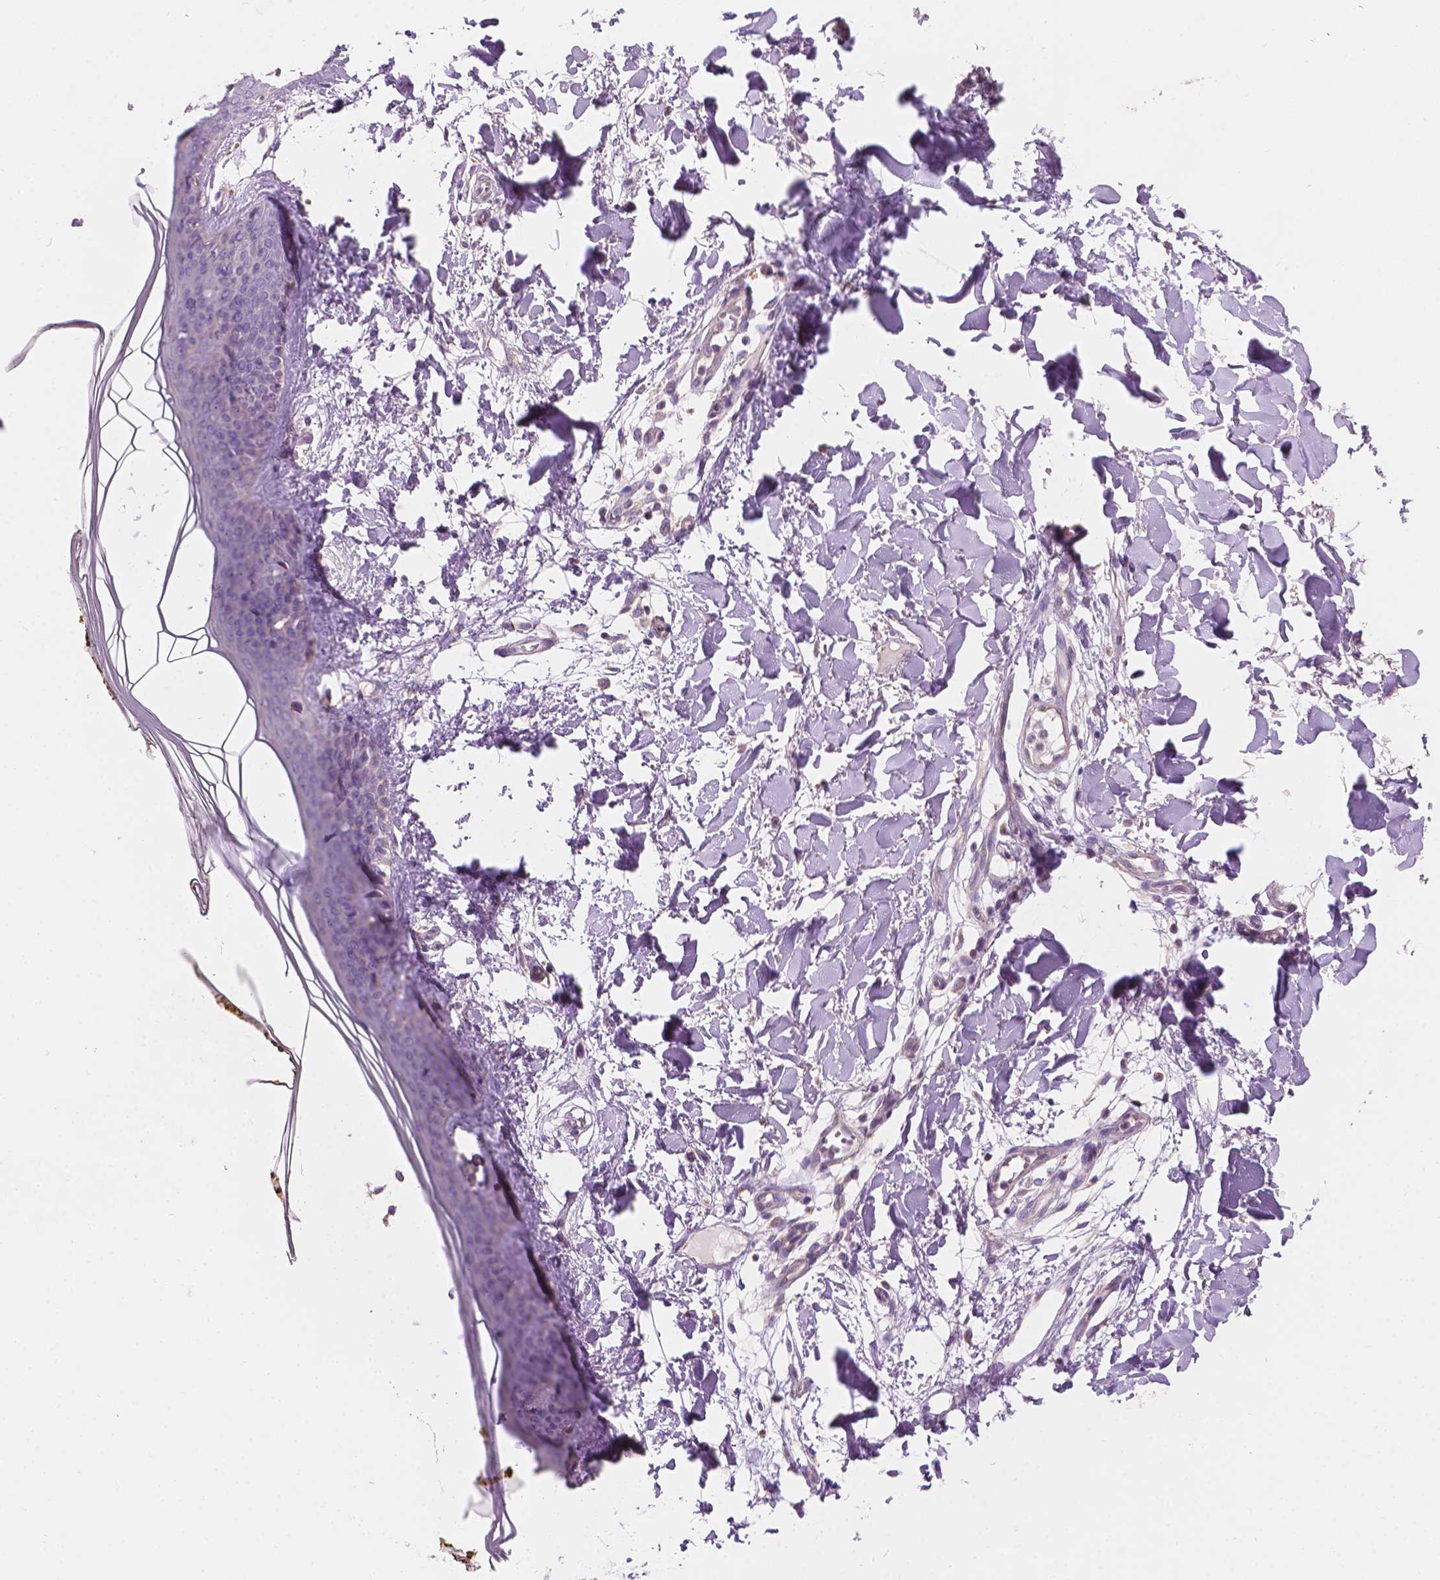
{"staining": {"intensity": "negative", "quantity": "none", "location": "none"}, "tissue": "skin", "cell_type": "Fibroblasts", "image_type": "normal", "snomed": [{"axis": "morphology", "description": "Normal tissue, NOS"}, {"axis": "topography", "description": "Skin"}], "caption": "IHC histopathology image of normal skin: human skin stained with DAB exhibits no significant protein positivity in fibroblasts.", "gene": "TTC29", "patient": {"sex": "female", "age": 34}}